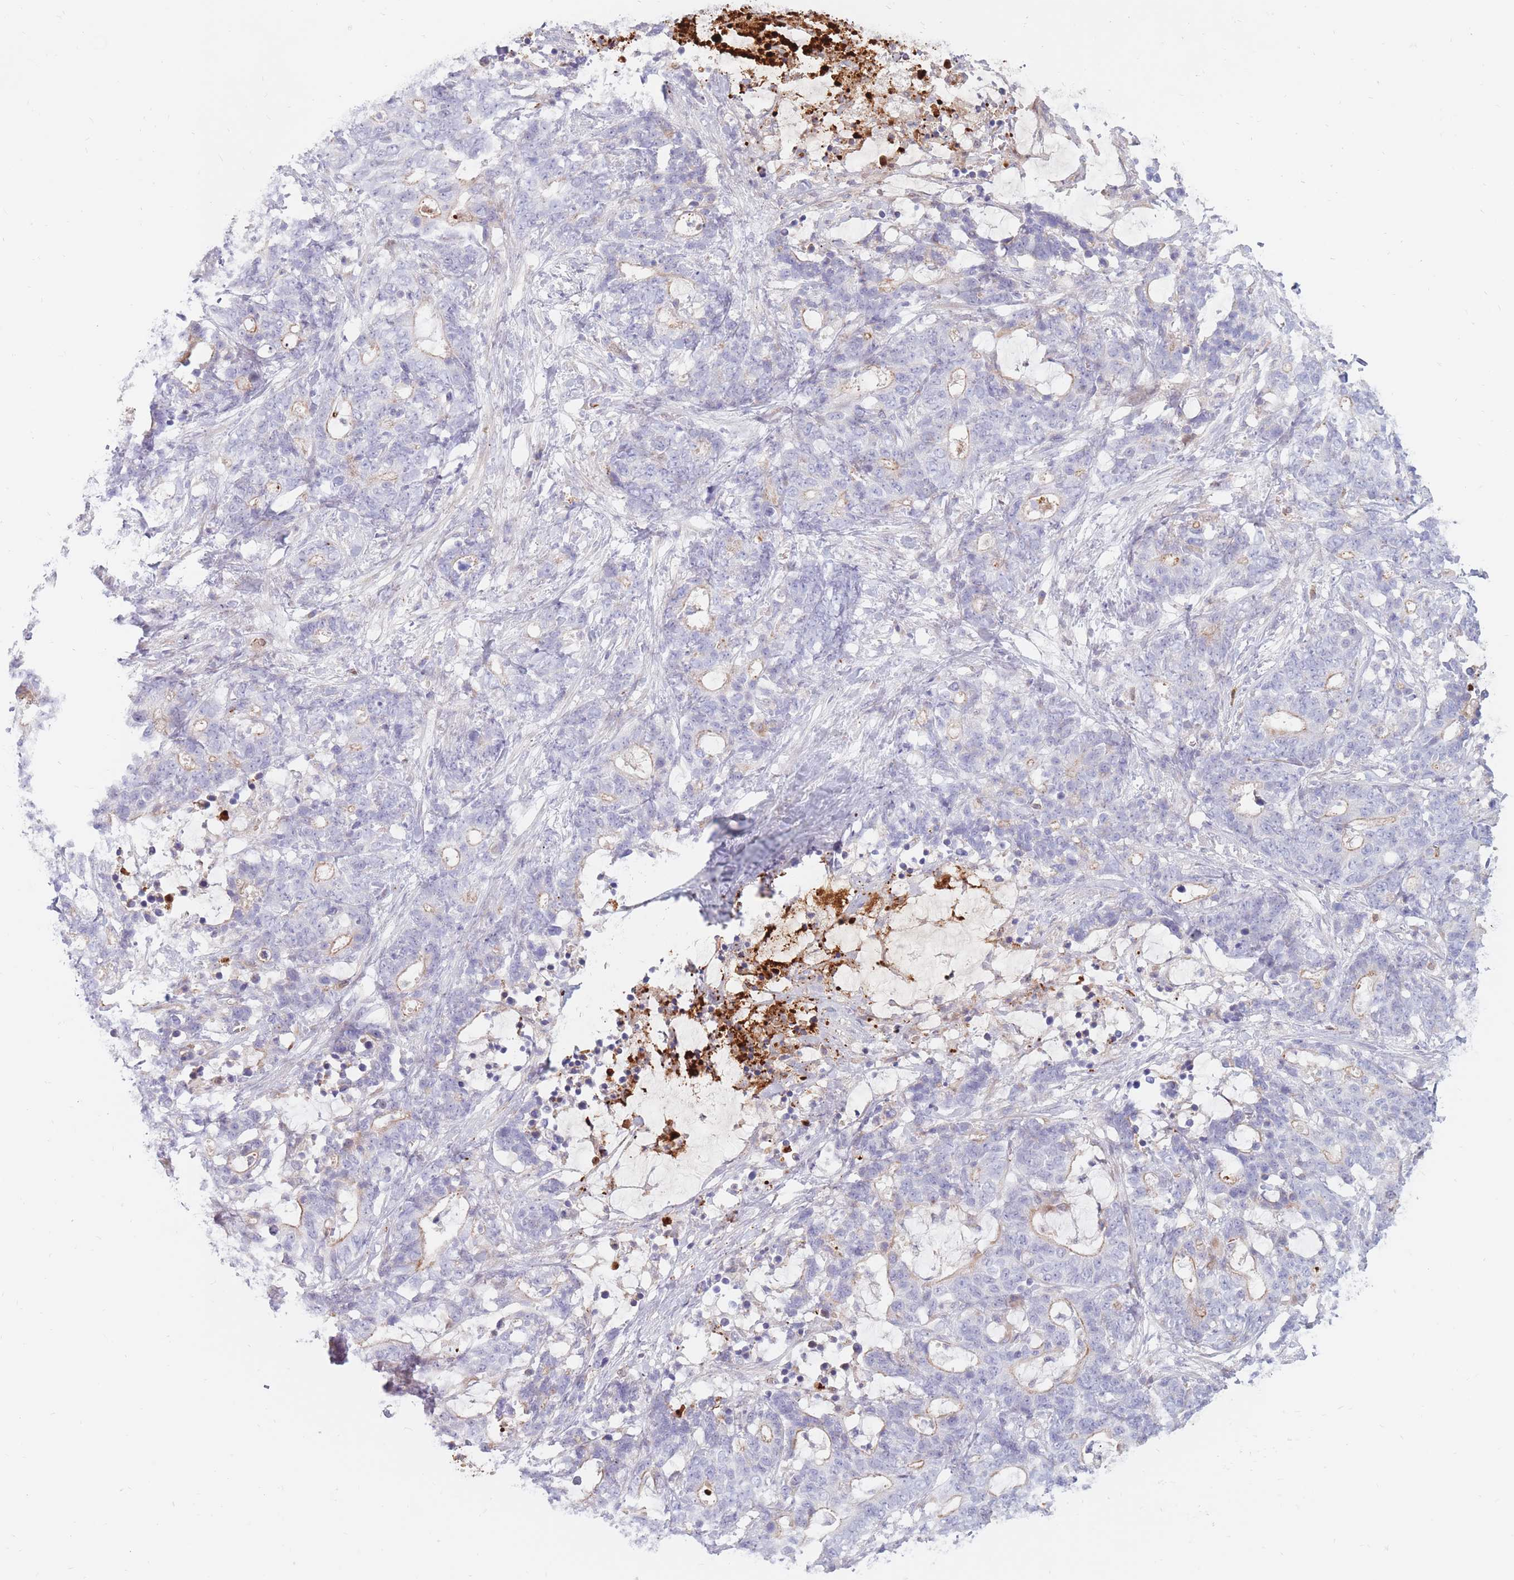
{"staining": {"intensity": "negative", "quantity": "none", "location": "none"}, "tissue": "stomach cancer", "cell_type": "Tumor cells", "image_type": "cancer", "snomed": [{"axis": "morphology", "description": "Normal tissue, NOS"}, {"axis": "morphology", "description": "Adenocarcinoma, NOS"}, {"axis": "topography", "description": "Stomach"}], "caption": "This is an IHC micrograph of human stomach adenocarcinoma. There is no positivity in tumor cells.", "gene": "PTGDR", "patient": {"sex": "female", "age": 64}}